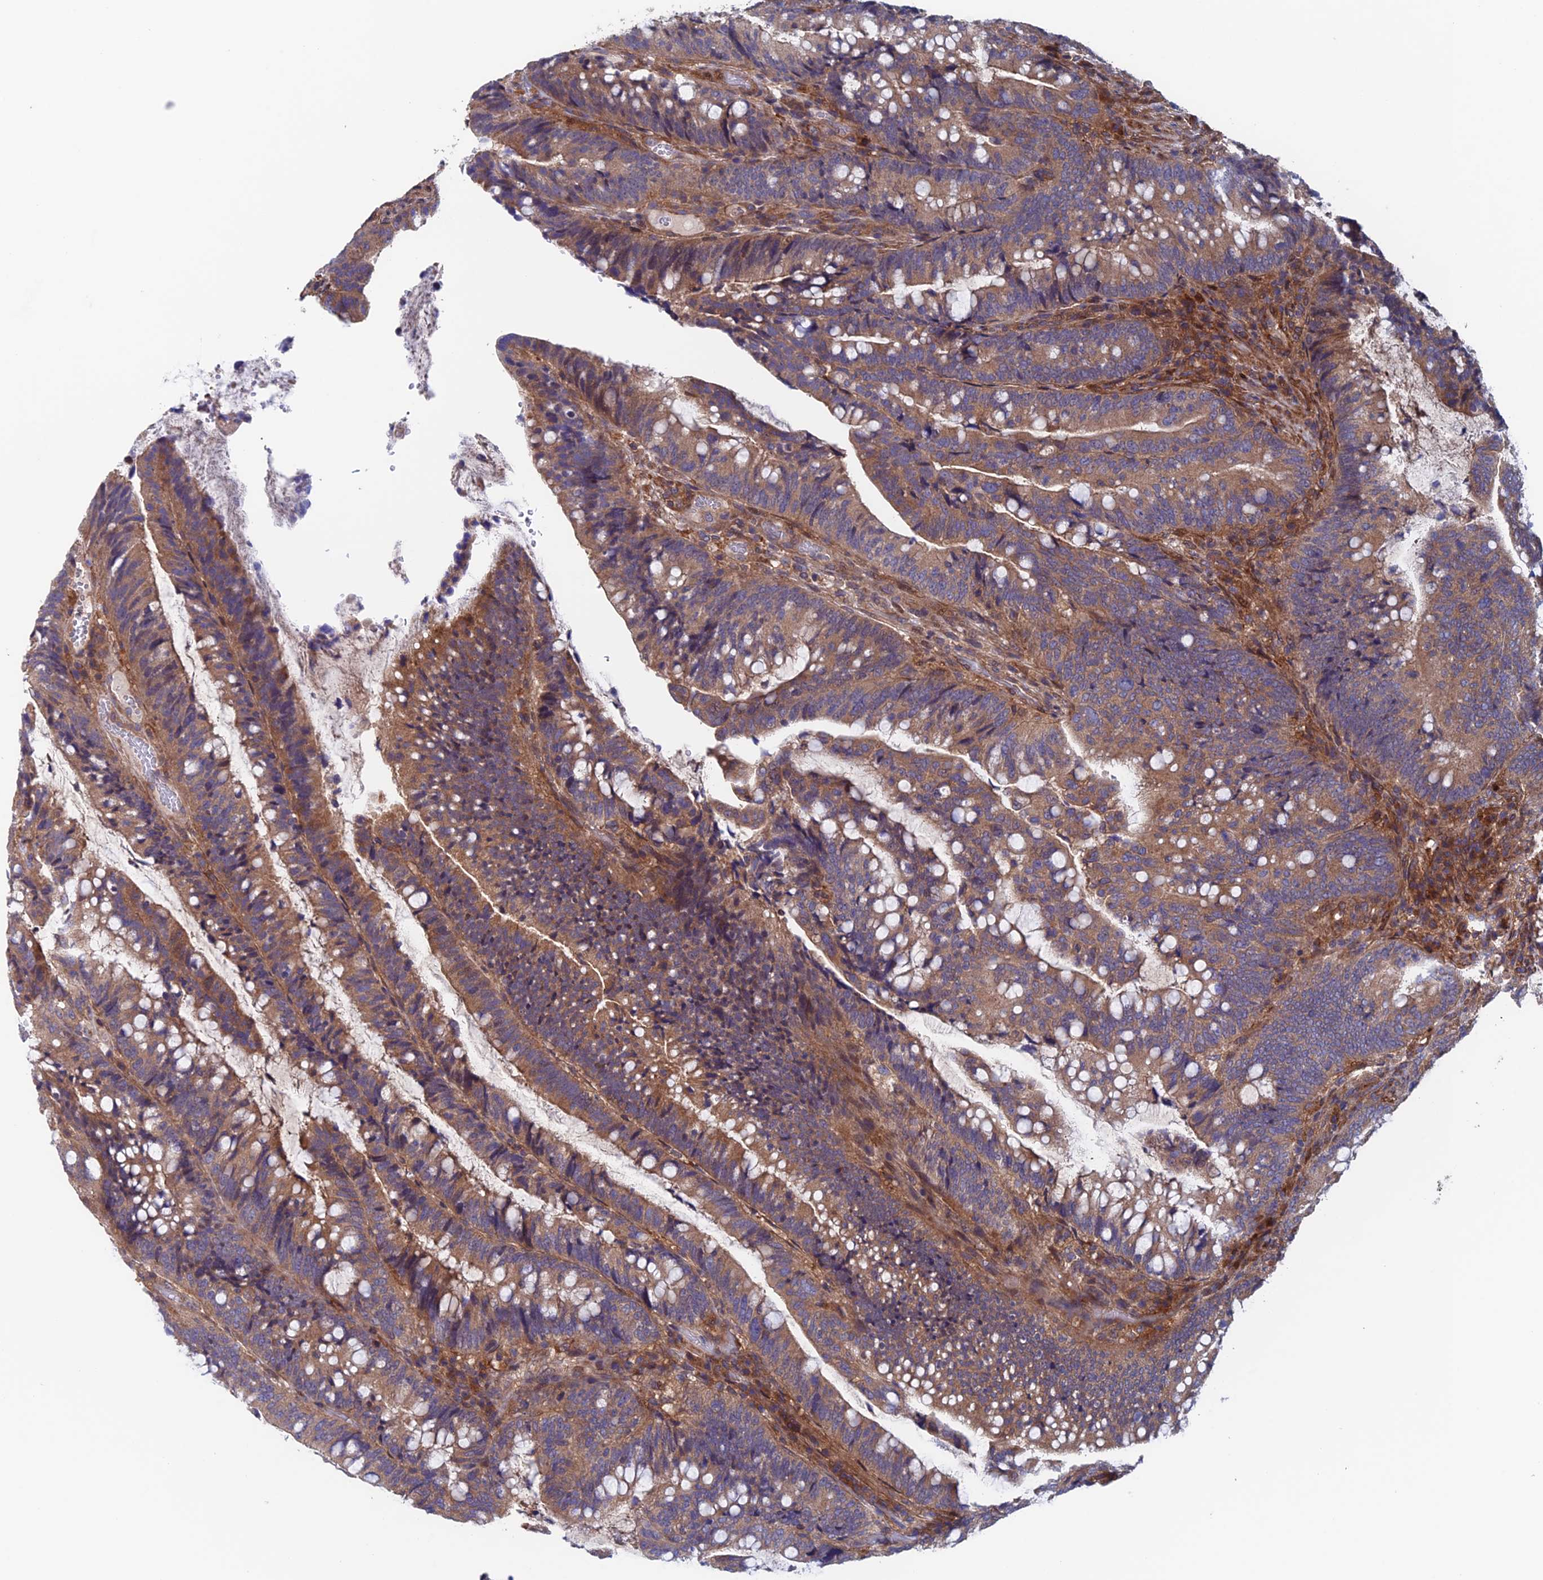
{"staining": {"intensity": "moderate", "quantity": ">75%", "location": "cytoplasmic/membranous"}, "tissue": "colorectal cancer", "cell_type": "Tumor cells", "image_type": "cancer", "snomed": [{"axis": "morphology", "description": "Adenocarcinoma, NOS"}, {"axis": "topography", "description": "Colon"}], "caption": "Immunohistochemical staining of adenocarcinoma (colorectal) demonstrates medium levels of moderate cytoplasmic/membranous protein staining in about >75% of tumor cells.", "gene": "NUDT16L1", "patient": {"sex": "female", "age": 66}}